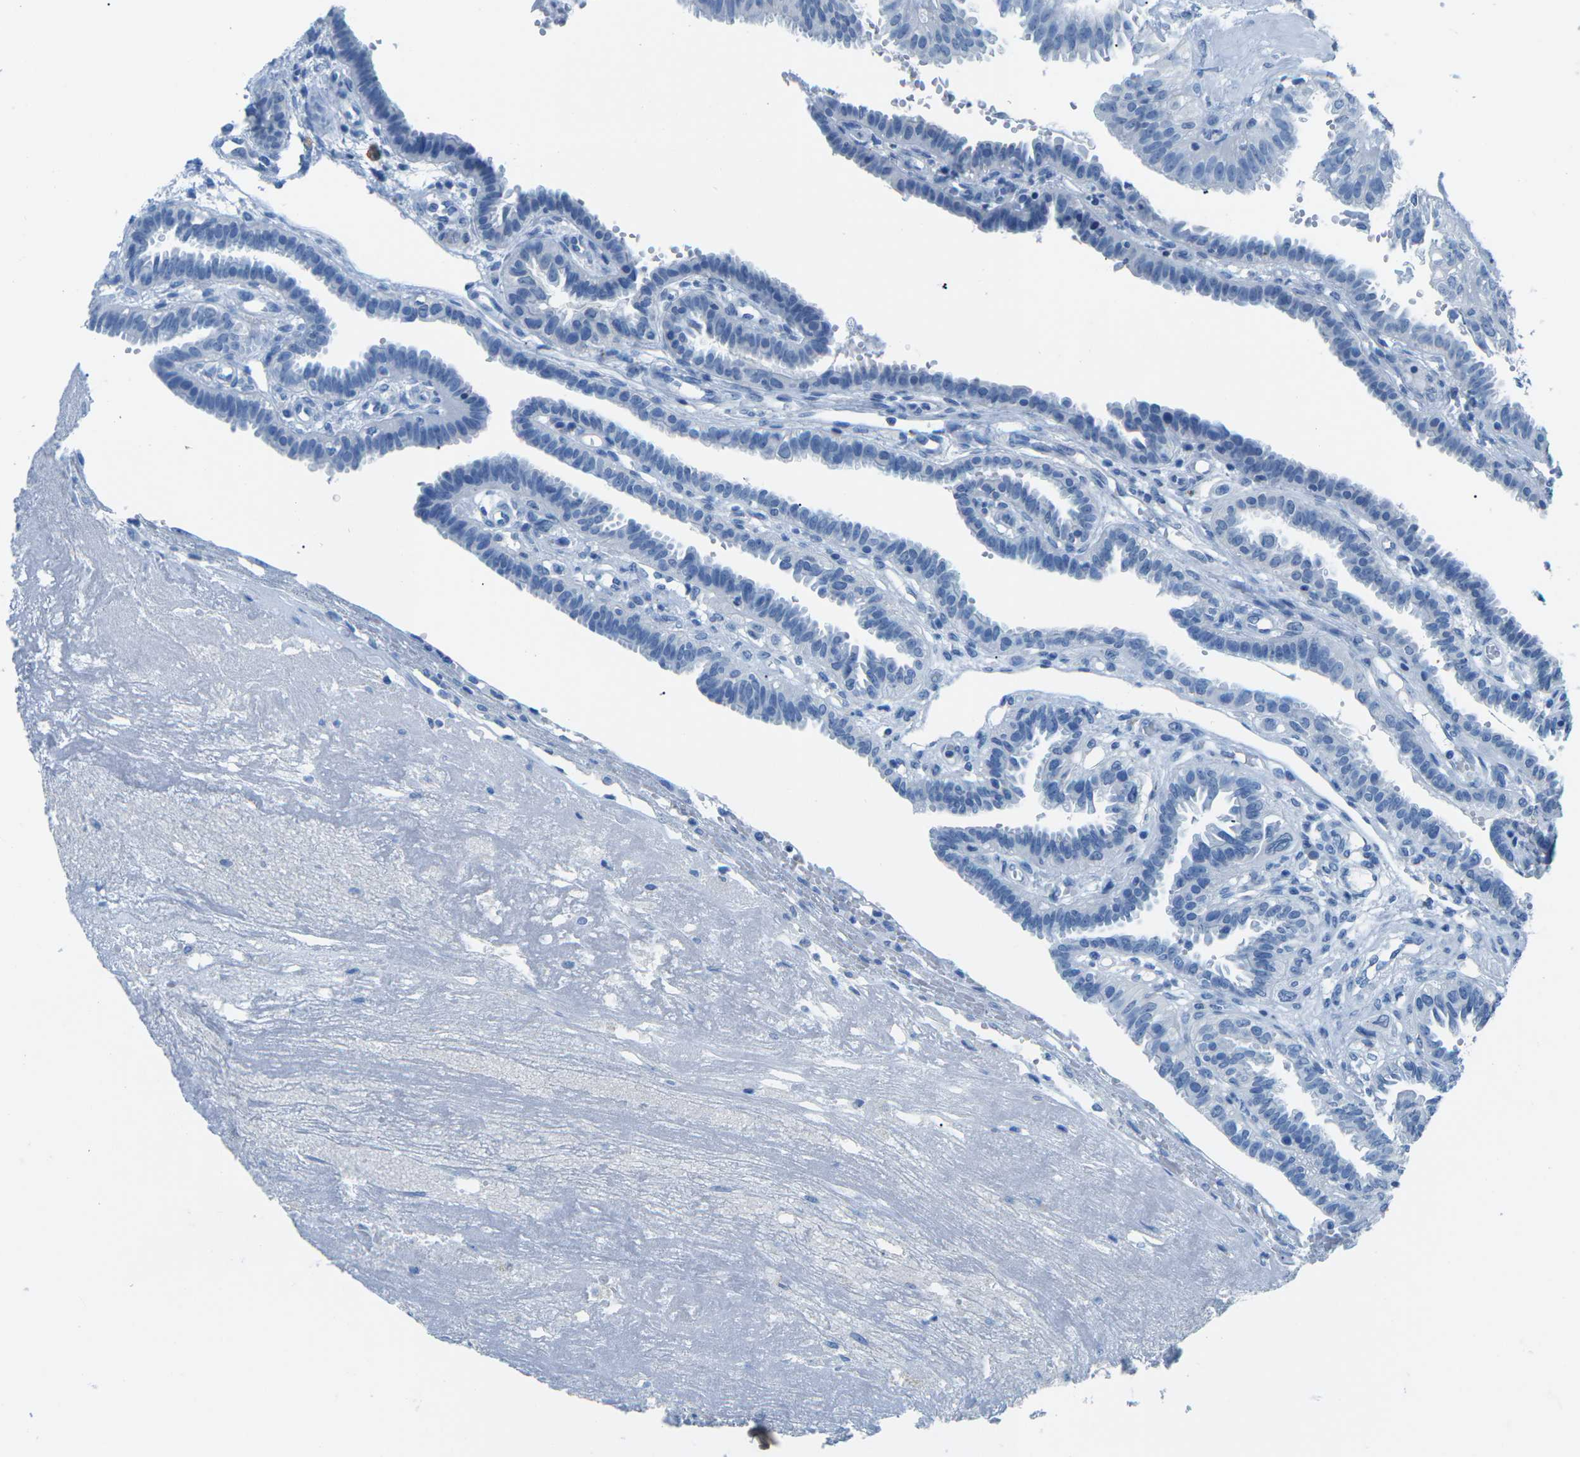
{"staining": {"intensity": "negative", "quantity": "none", "location": "none"}, "tissue": "fallopian tube", "cell_type": "Glandular cells", "image_type": "normal", "snomed": [{"axis": "morphology", "description": "Normal tissue, NOS"}, {"axis": "topography", "description": "Fallopian tube"}, {"axis": "topography", "description": "Placenta"}], "caption": "Immunohistochemical staining of benign fallopian tube demonstrates no significant expression in glandular cells.", "gene": "MYH8", "patient": {"sex": "female", "age": 34}}